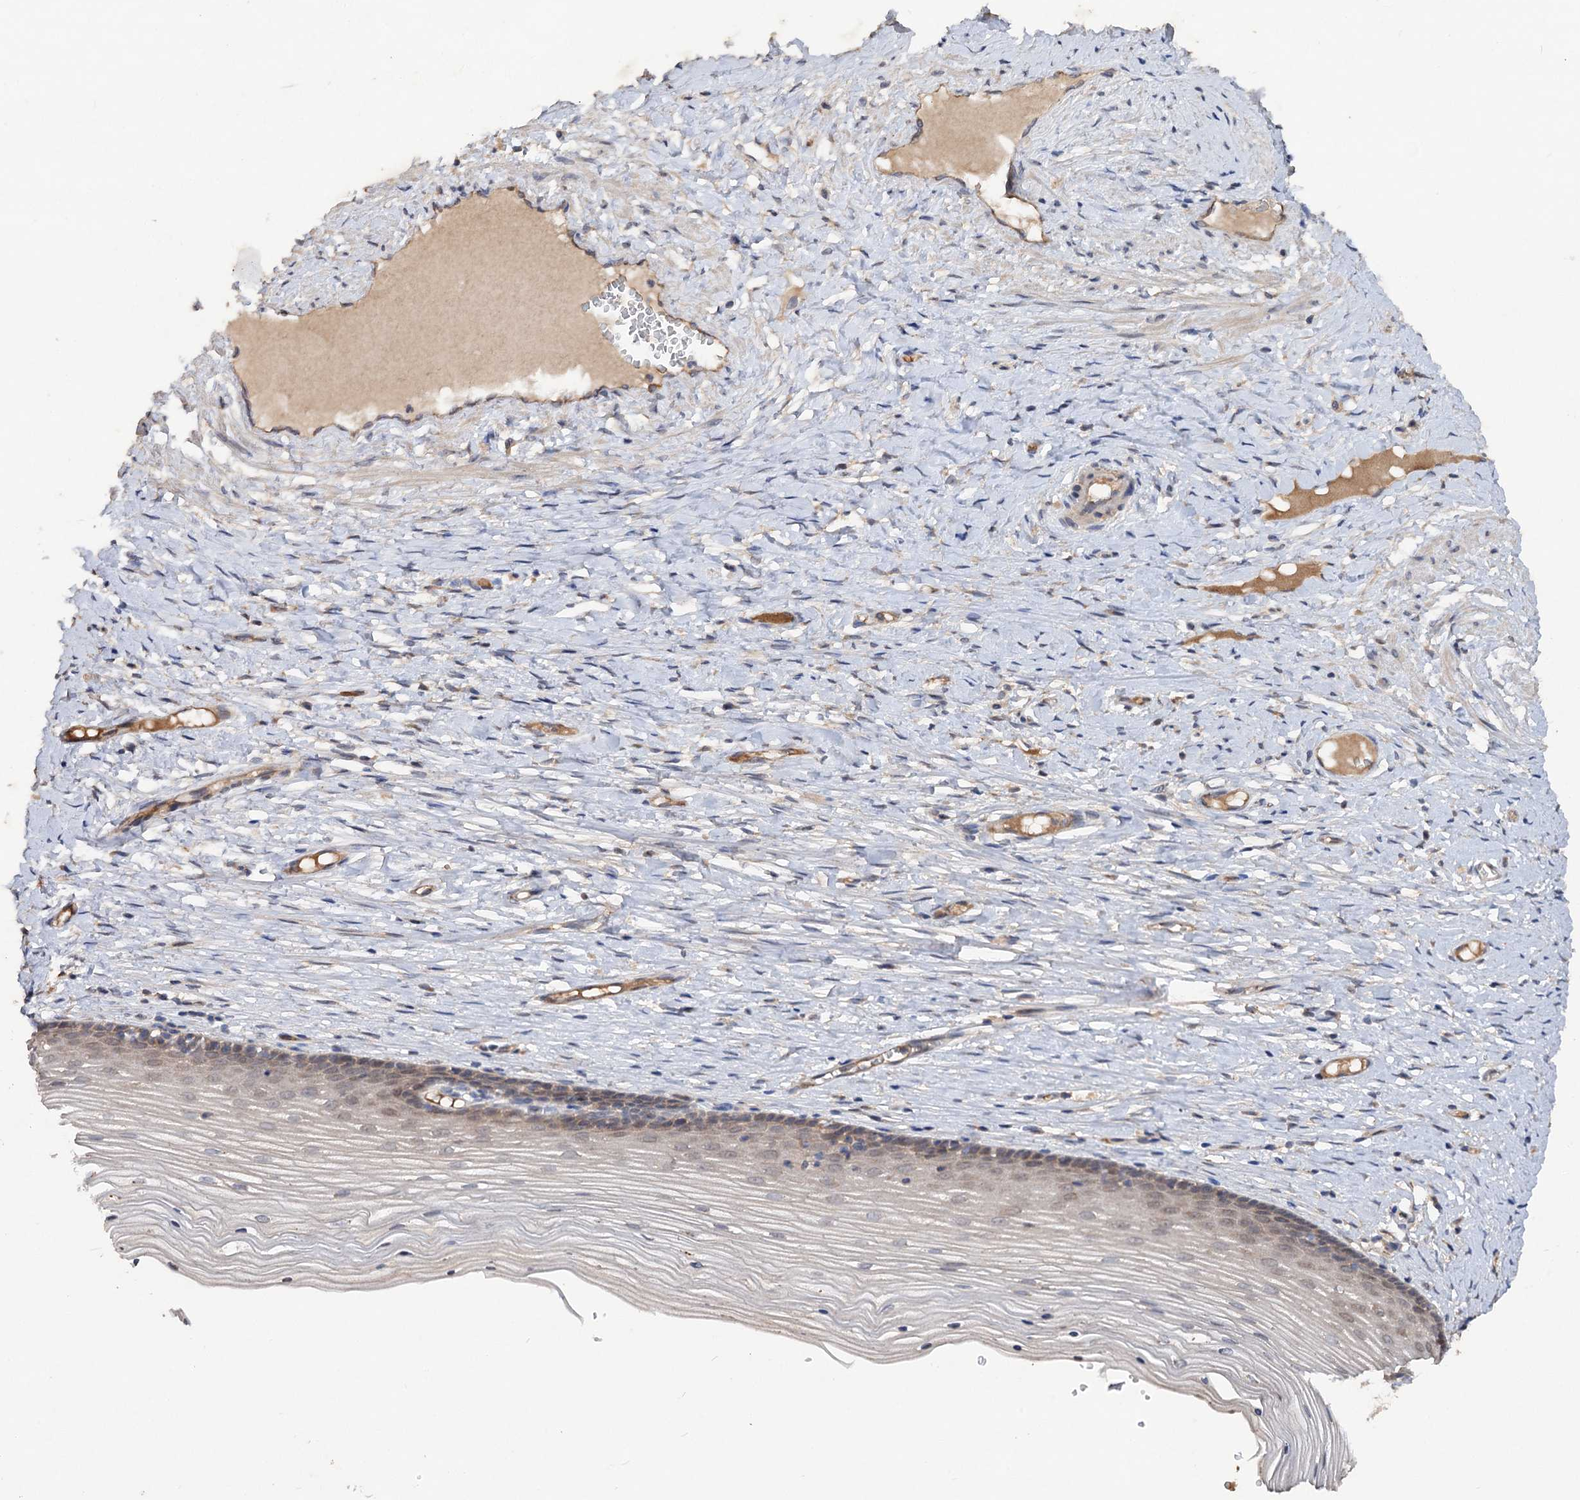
{"staining": {"intensity": "moderate", "quantity": ">75%", "location": "cytoplasmic/membranous"}, "tissue": "cervix", "cell_type": "Glandular cells", "image_type": "normal", "snomed": [{"axis": "morphology", "description": "Normal tissue, NOS"}, {"axis": "topography", "description": "Cervix"}], "caption": "IHC histopathology image of unremarkable human cervix stained for a protein (brown), which exhibits medium levels of moderate cytoplasmic/membranous positivity in approximately >75% of glandular cells.", "gene": "NUDCD2", "patient": {"sex": "female", "age": 42}}